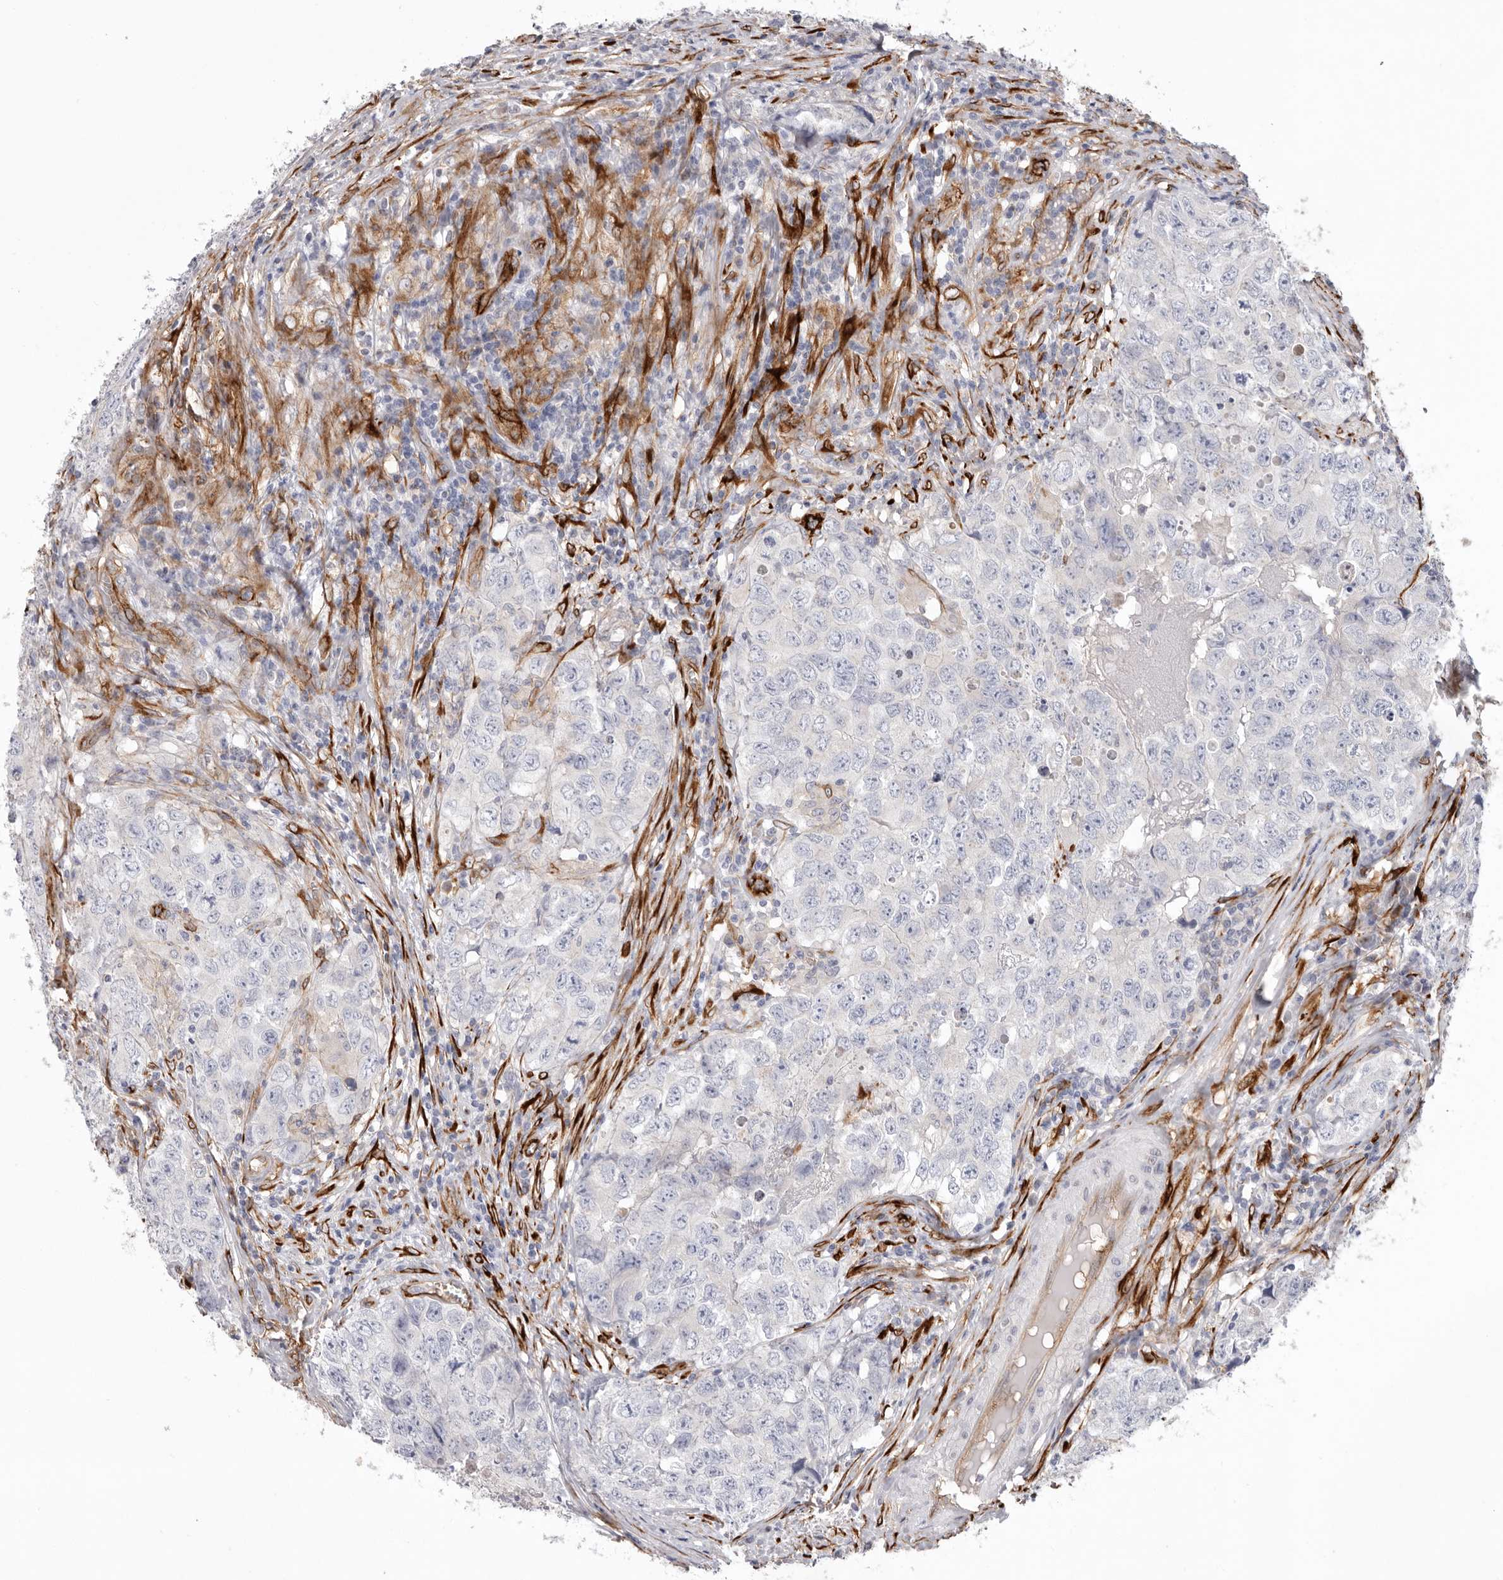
{"staining": {"intensity": "negative", "quantity": "none", "location": "none"}, "tissue": "testis cancer", "cell_type": "Tumor cells", "image_type": "cancer", "snomed": [{"axis": "morphology", "description": "Seminoma, NOS"}, {"axis": "morphology", "description": "Carcinoma, Embryonal, NOS"}, {"axis": "topography", "description": "Testis"}], "caption": "Immunohistochemistry (IHC) of testis cancer demonstrates no staining in tumor cells. (DAB immunohistochemistry (IHC) with hematoxylin counter stain).", "gene": "LRRC66", "patient": {"sex": "male", "age": 43}}